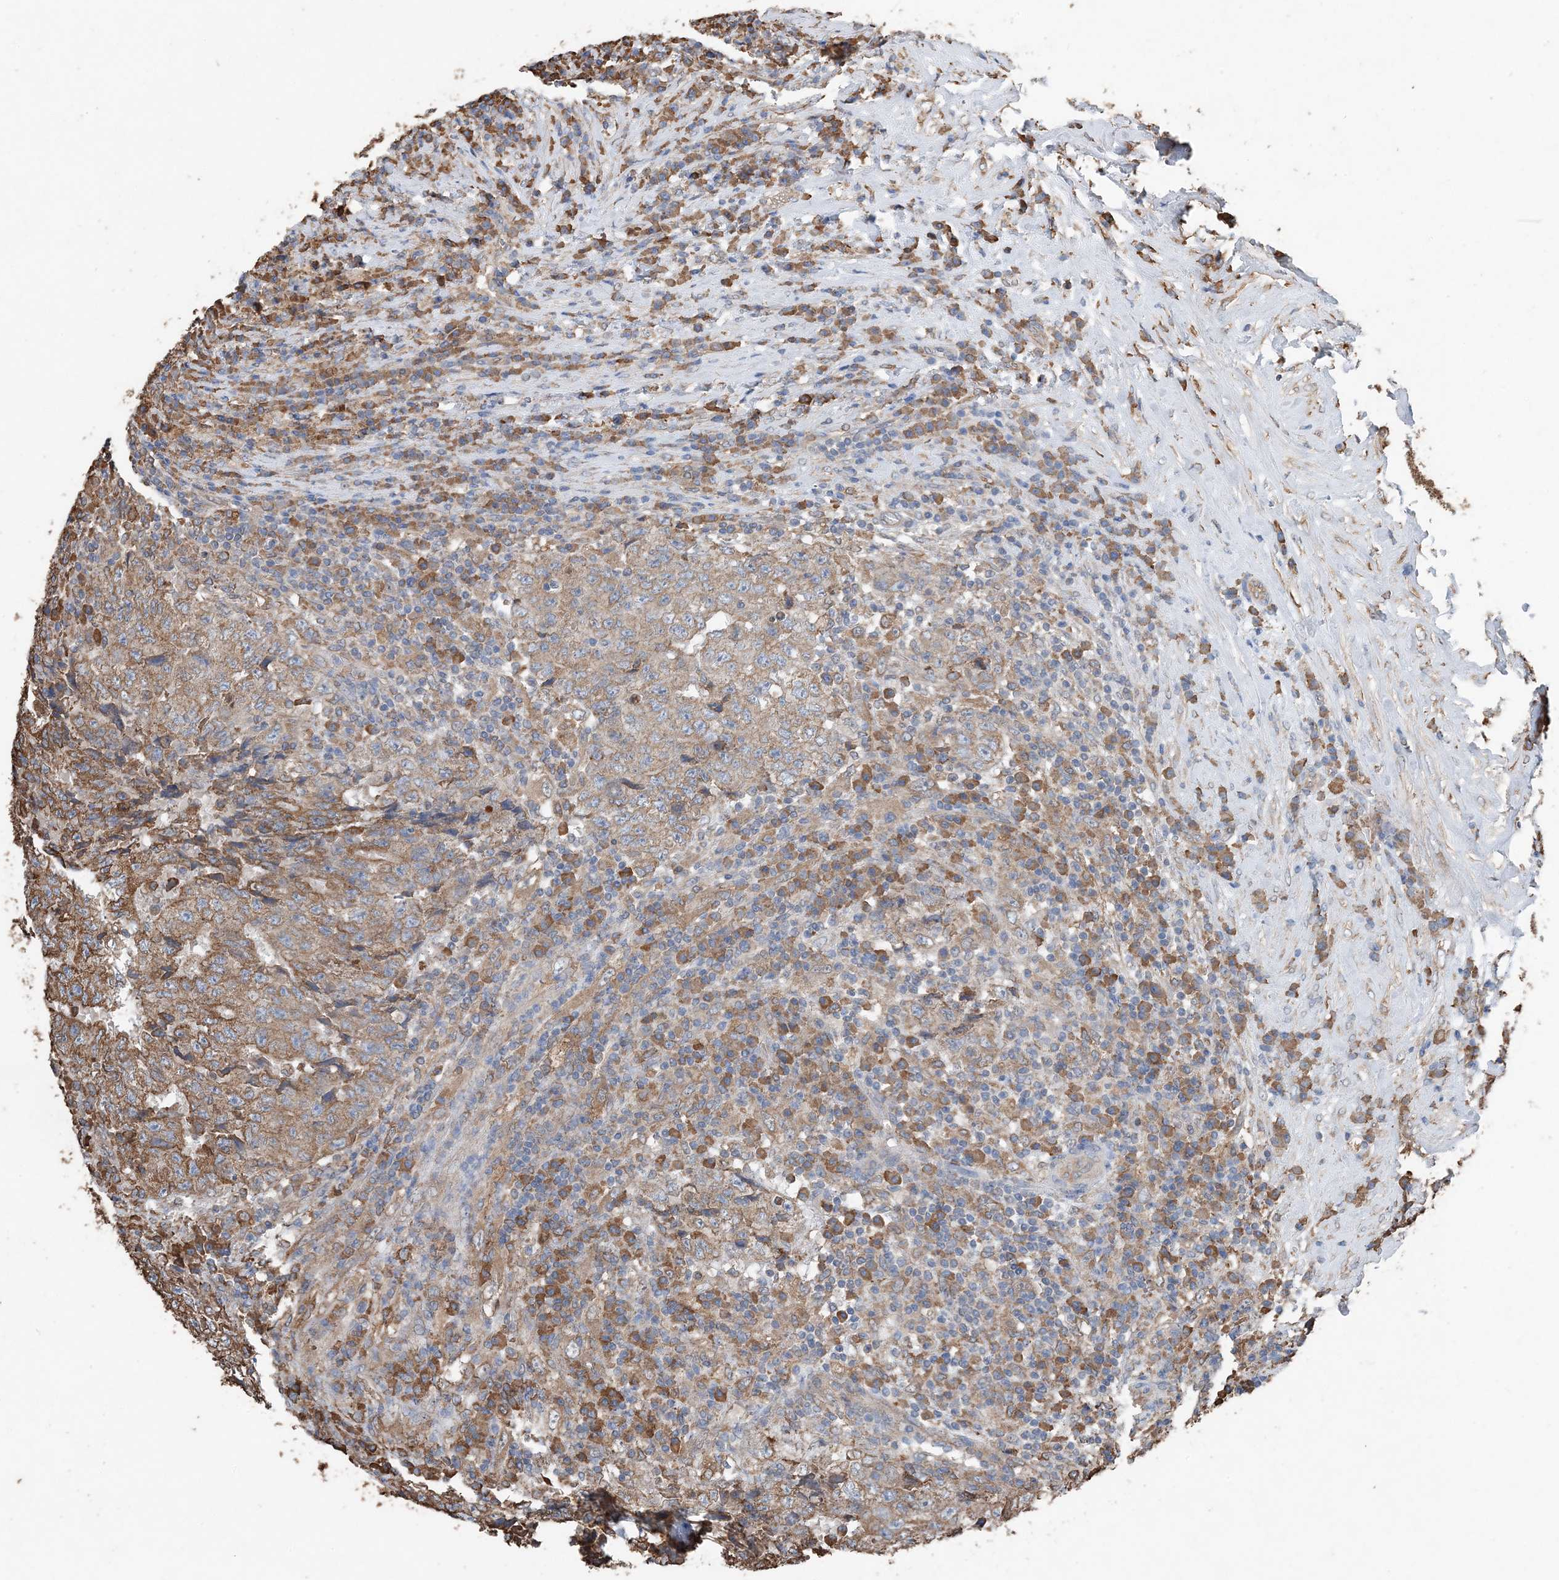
{"staining": {"intensity": "moderate", "quantity": ">75%", "location": "cytoplasmic/membranous"}, "tissue": "testis cancer", "cell_type": "Tumor cells", "image_type": "cancer", "snomed": [{"axis": "morphology", "description": "Necrosis, NOS"}, {"axis": "morphology", "description": "Carcinoma, Embryonal, NOS"}, {"axis": "topography", "description": "Testis"}], "caption": "An image of human embryonal carcinoma (testis) stained for a protein displays moderate cytoplasmic/membranous brown staining in tumor cells. Using DAB (3,3'-diaminobenzidine) (brown) and hematoxylin (blue) stains, captured at high magnification using brightfield microscopy.", "gene": "PDIA6", "patient": {"sex": "male", "age": 19}}